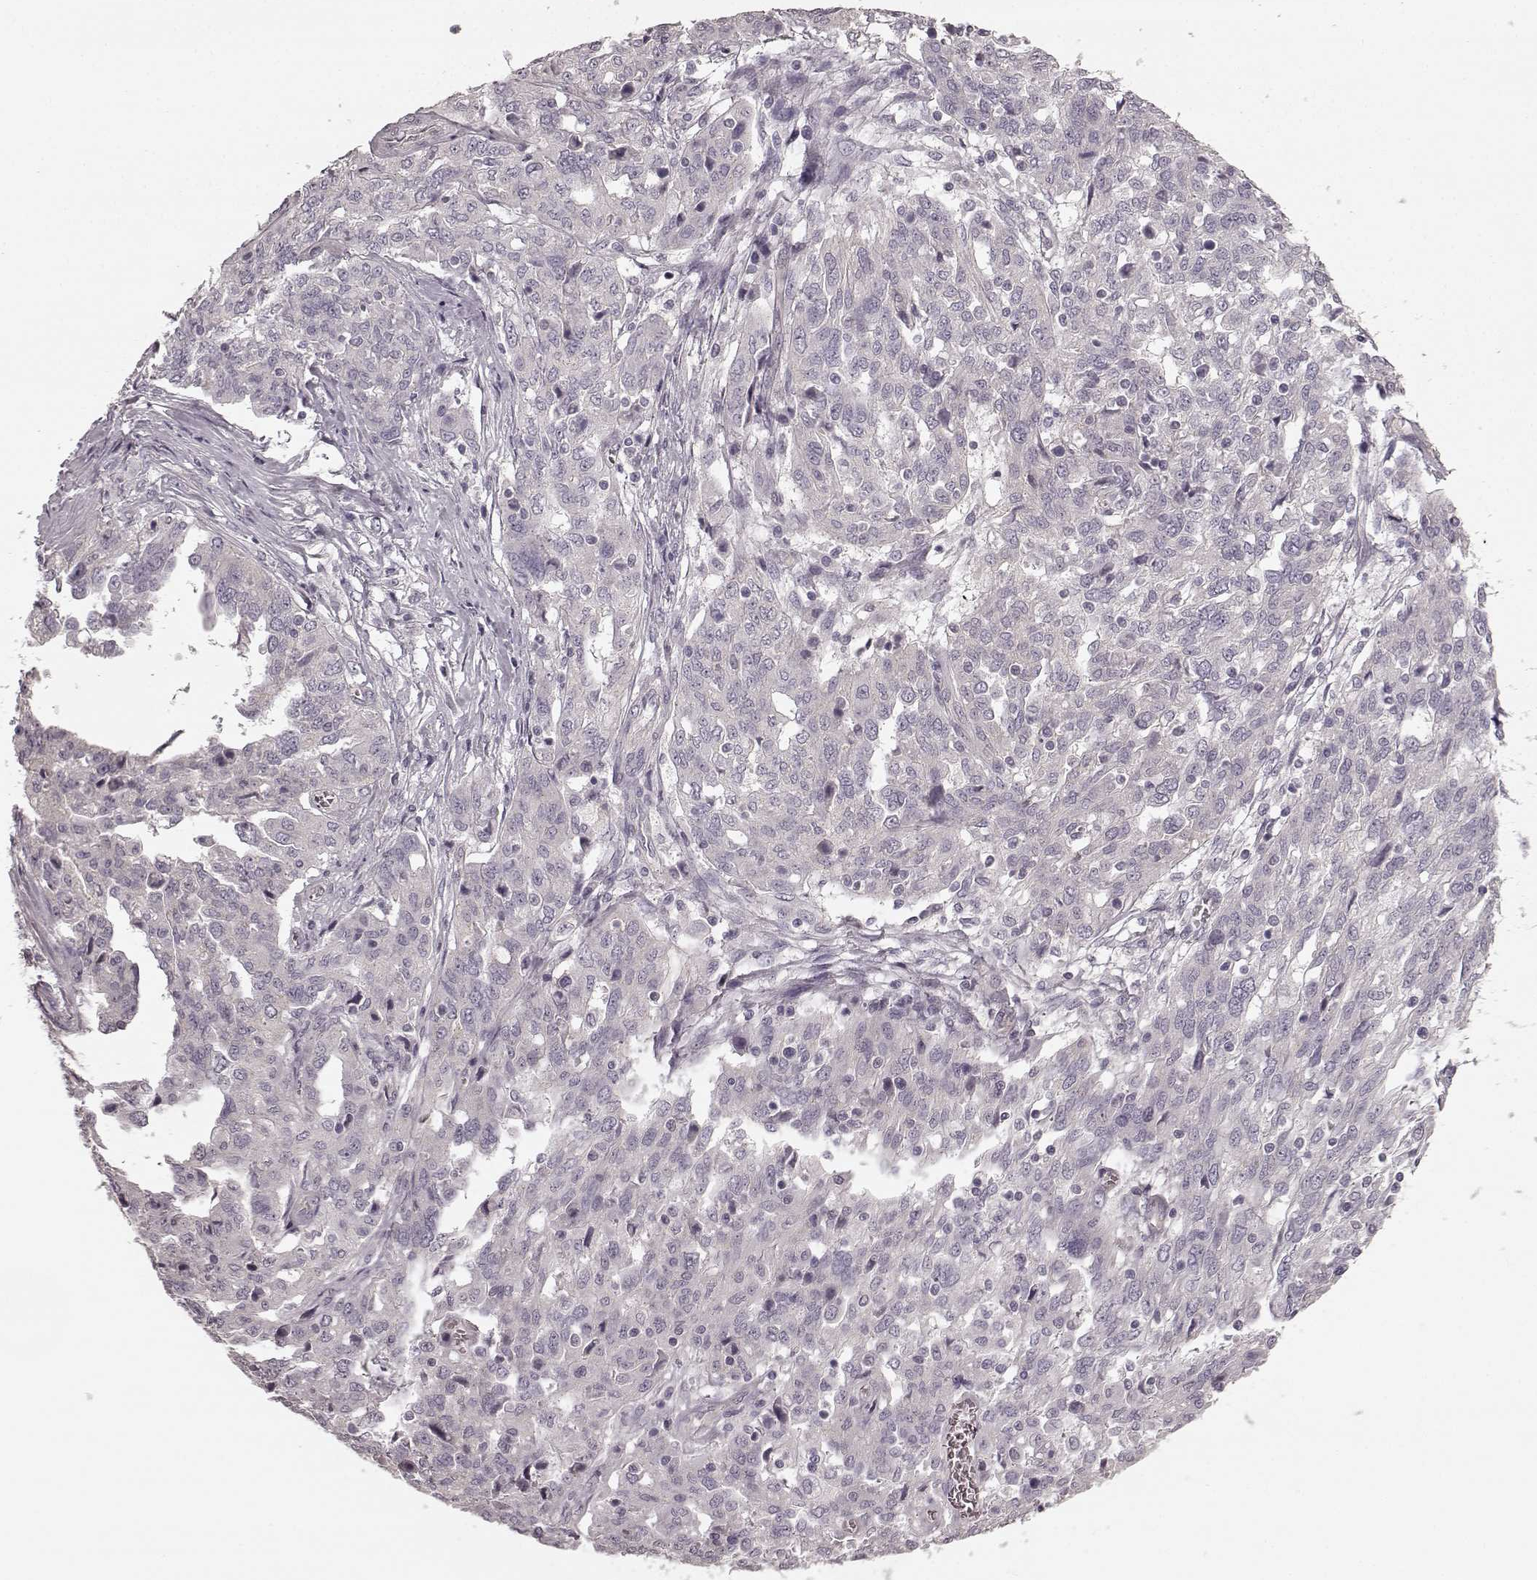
{"staining": {"intensity": "negative", "quantity": "none", "location": "none"}, "tissue": "ovarian cancer", "cell_type": "Tumor cells", "image_type": "cancer", "snomed": [{"axis": "morphology", "description": "Cystadenocarcinoma, serous, NOS"}, {"axis": "topography", "description": "Ovary"}], "caption": "Tumor cells are negative for brown protein staining in ovarian cancer. (DAB (3,3'-diaminobenzidine) immunohistochemistry, high magnification).", "gene": "PRKCE", "patient": {"sex": "female", "age": 67}}